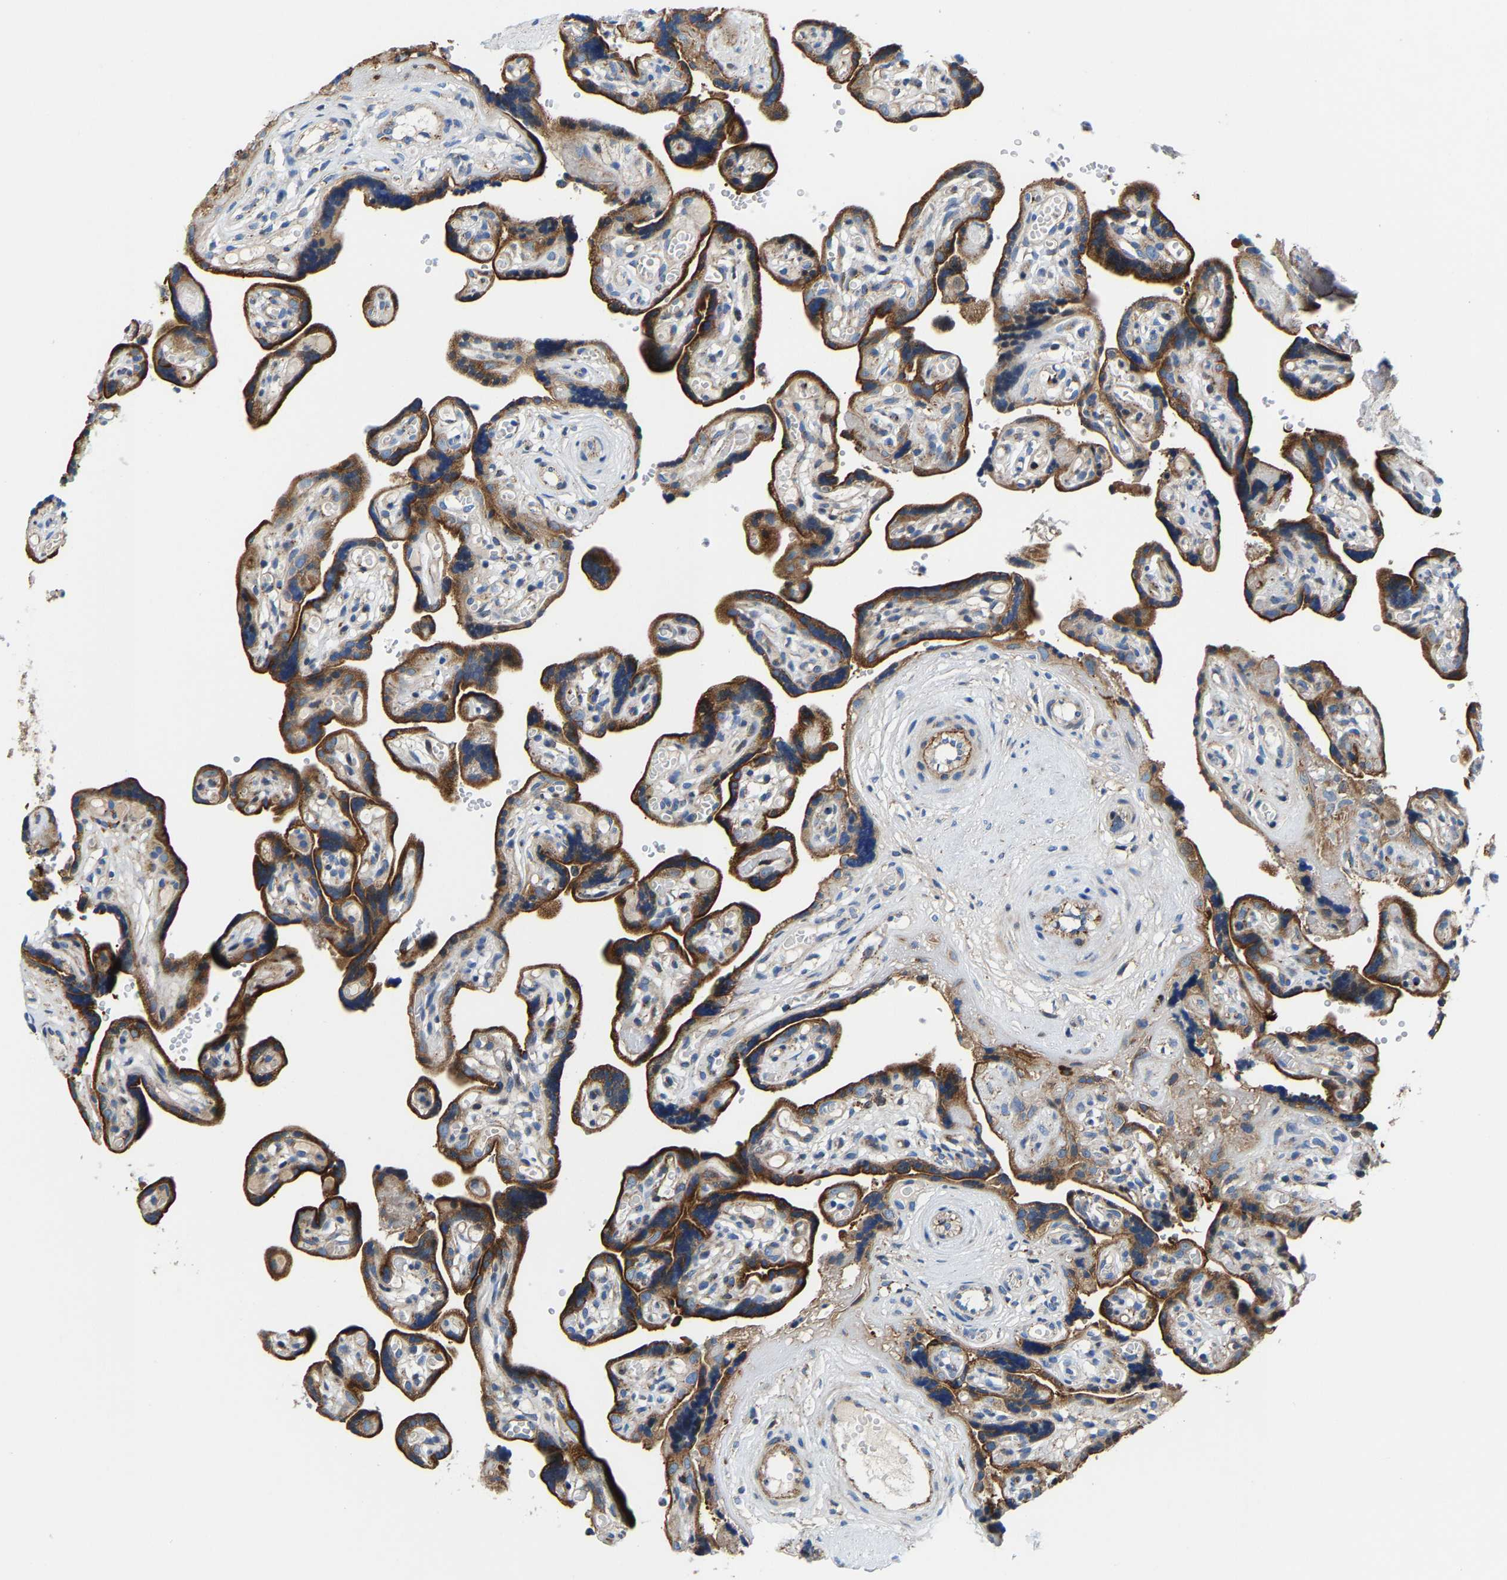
{"staining": {"intensity": "strong", "quantity": ">75%", "location": "cytoplasmic/membranous"}, "tissue": "placenta", "cell_type": "Decidual cells", "image_type": "normal", "snomed": [{"axis": "morphology", "description": "Normal tissue, NOS"}, {"axis": "topography", "description": "Placenta"}], "caption": "Strong cytoplasmic/membranous staining for a protein is present in approximately >75% of decidual cells of unremarkable placenta using IHC.", "gene": "DPP7", "patient": {"sex": "female", "age": 30}}